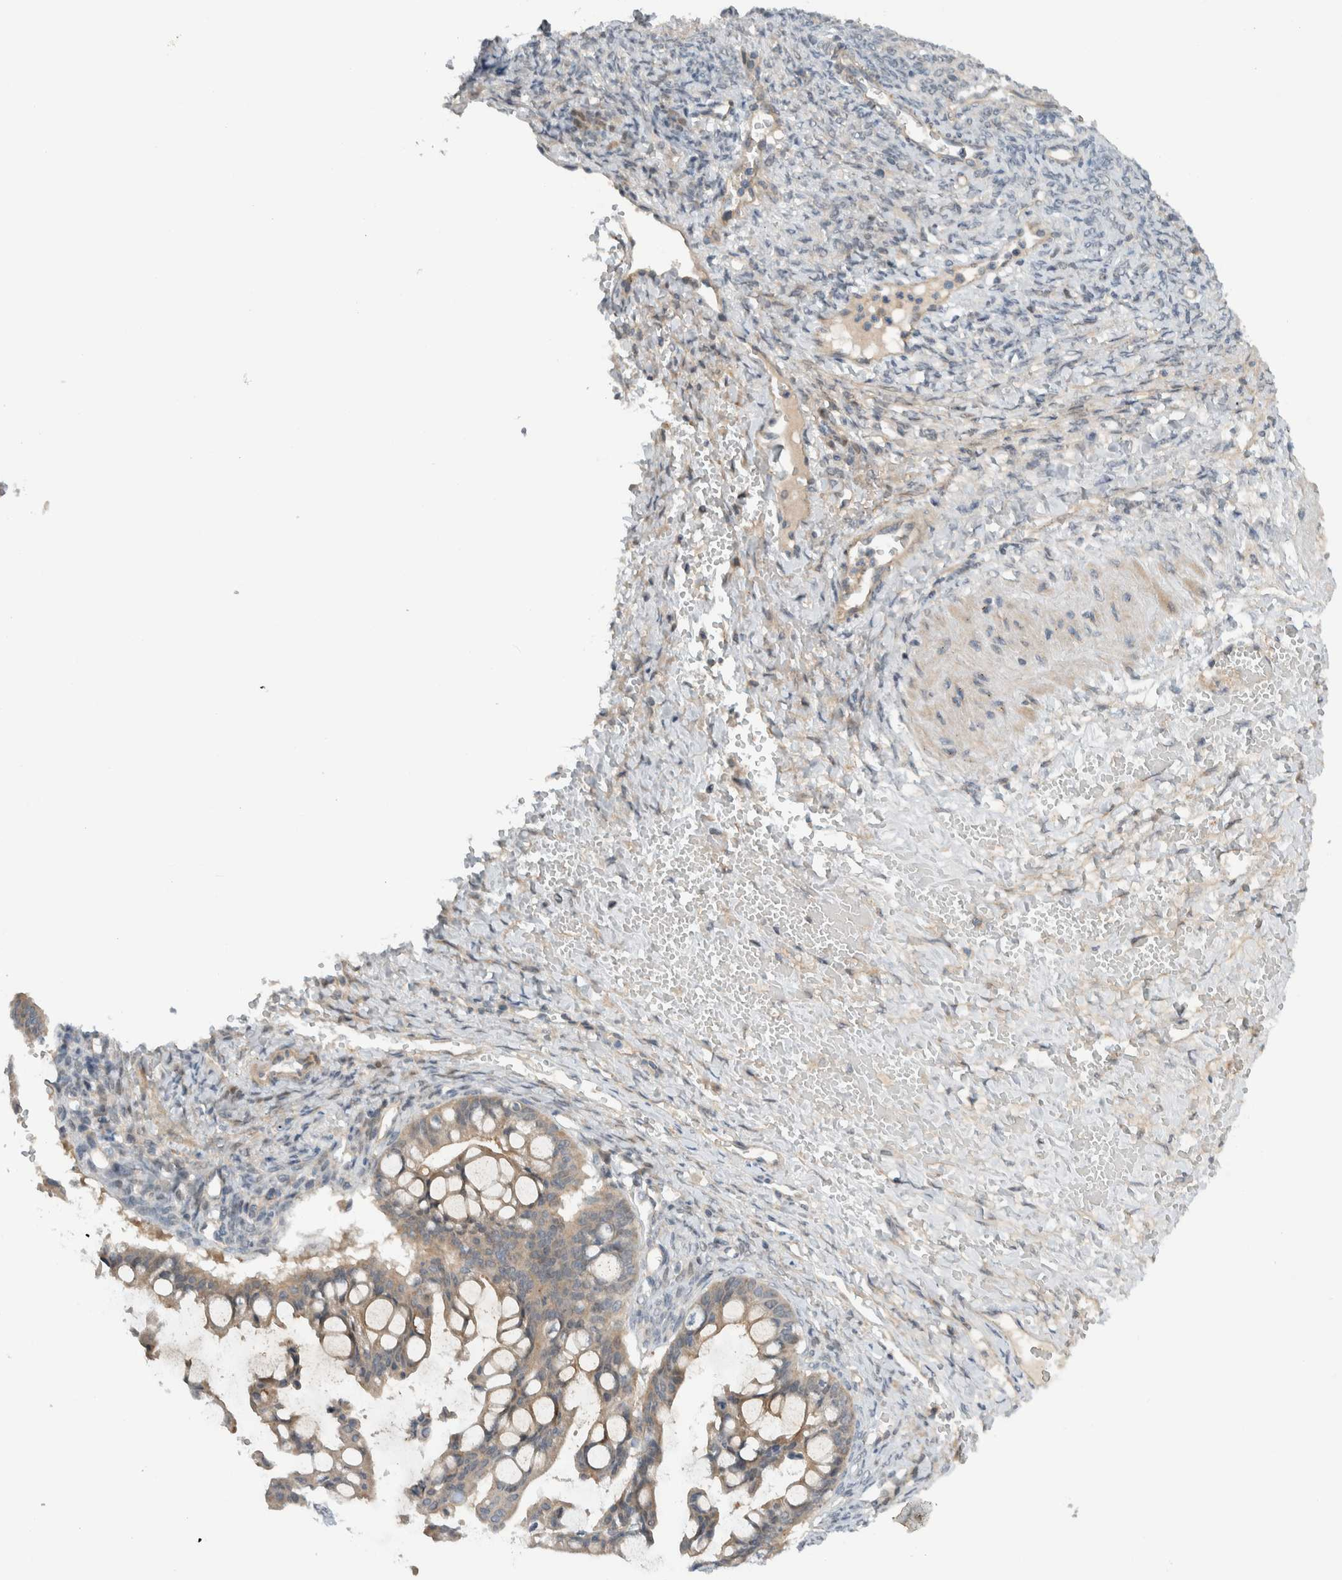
{"staining": {"intensity": "weak", "quantity": ">75%", "location": "cytoplasmic/membranous"}, "tissue": "ovarian cancer", "cell_type": "Tumor cells", "image_type": "cancer", "snomed": [{"axis": "morphology", "description": "Cystadenocarcinoma, mucinous, NOS"}, {"axis": "topography", "description": "Ovary"}], "caption": "Immunohistochemical staining of mucinous cystadenocarcinoma (ovarian) displays low levels of weak cytoplasmic/membranous staining in about >75% of tumor cells.", "gene": "MPRIP", "patient": {"sex": "female", "age": 73}}